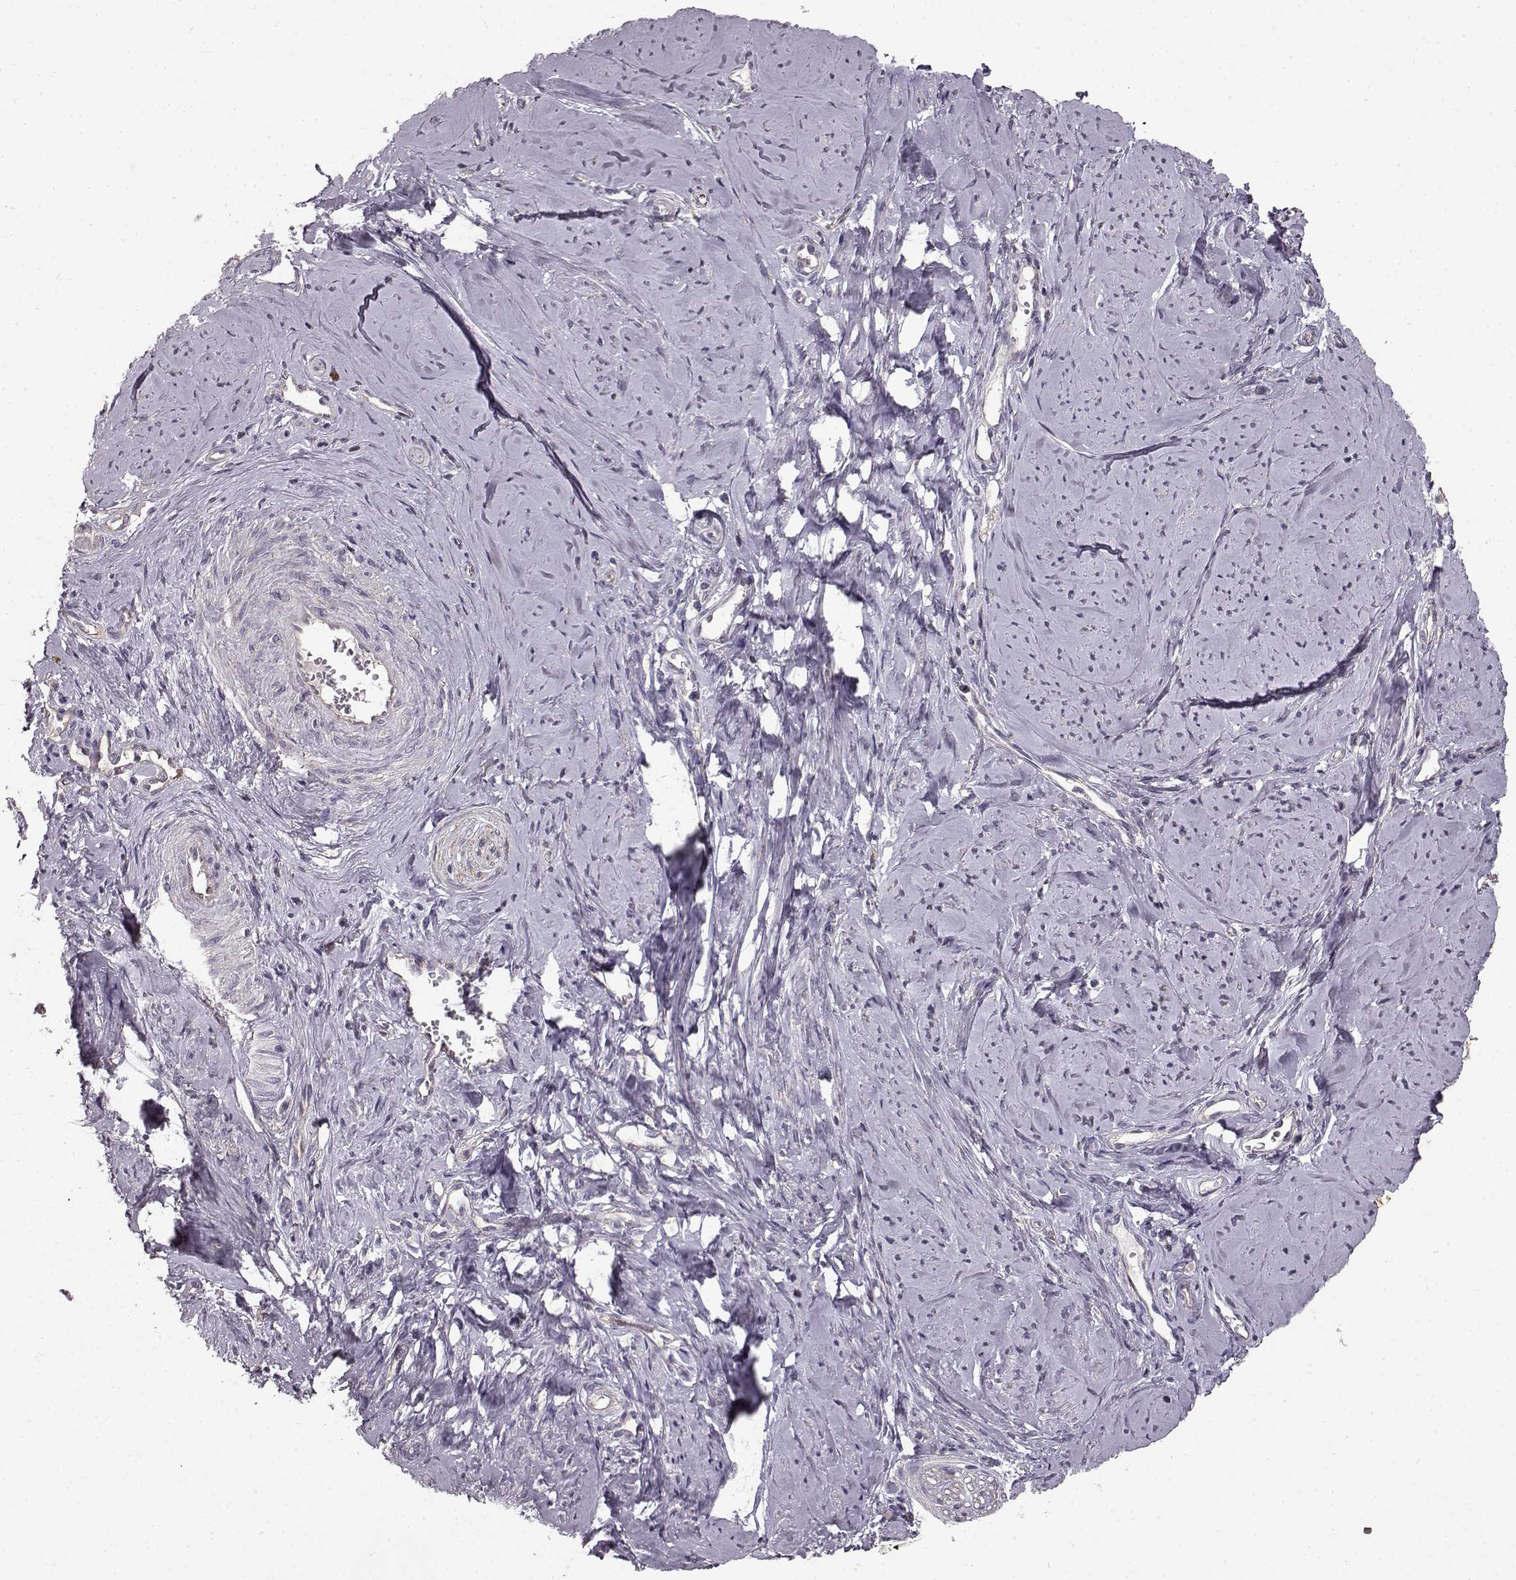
{"staining": {"intensity": "negative", "quantity": "none", "location": "none"}, "tissue": "smooth muscle", "cell_type": "Smooth muscle cells", "image_type": "normal", "snomed": [{"axis": "morphology", "description": "Normal tissue, NOS"}, {"axis": "topography", "description": "Smooth muscle"}], "caption": "This photomicrograph is of normal smooth muscle stained with IHC to label a protein in brown with the nuclei are counter-stained blue. There is no staining in smooth muscle cells. (DAB (3,3'-diaminobenzidine) immunohistochemistry, high magnification).", "gene": "ERBB3", "patient": {"sex": "female", "age": 48}}